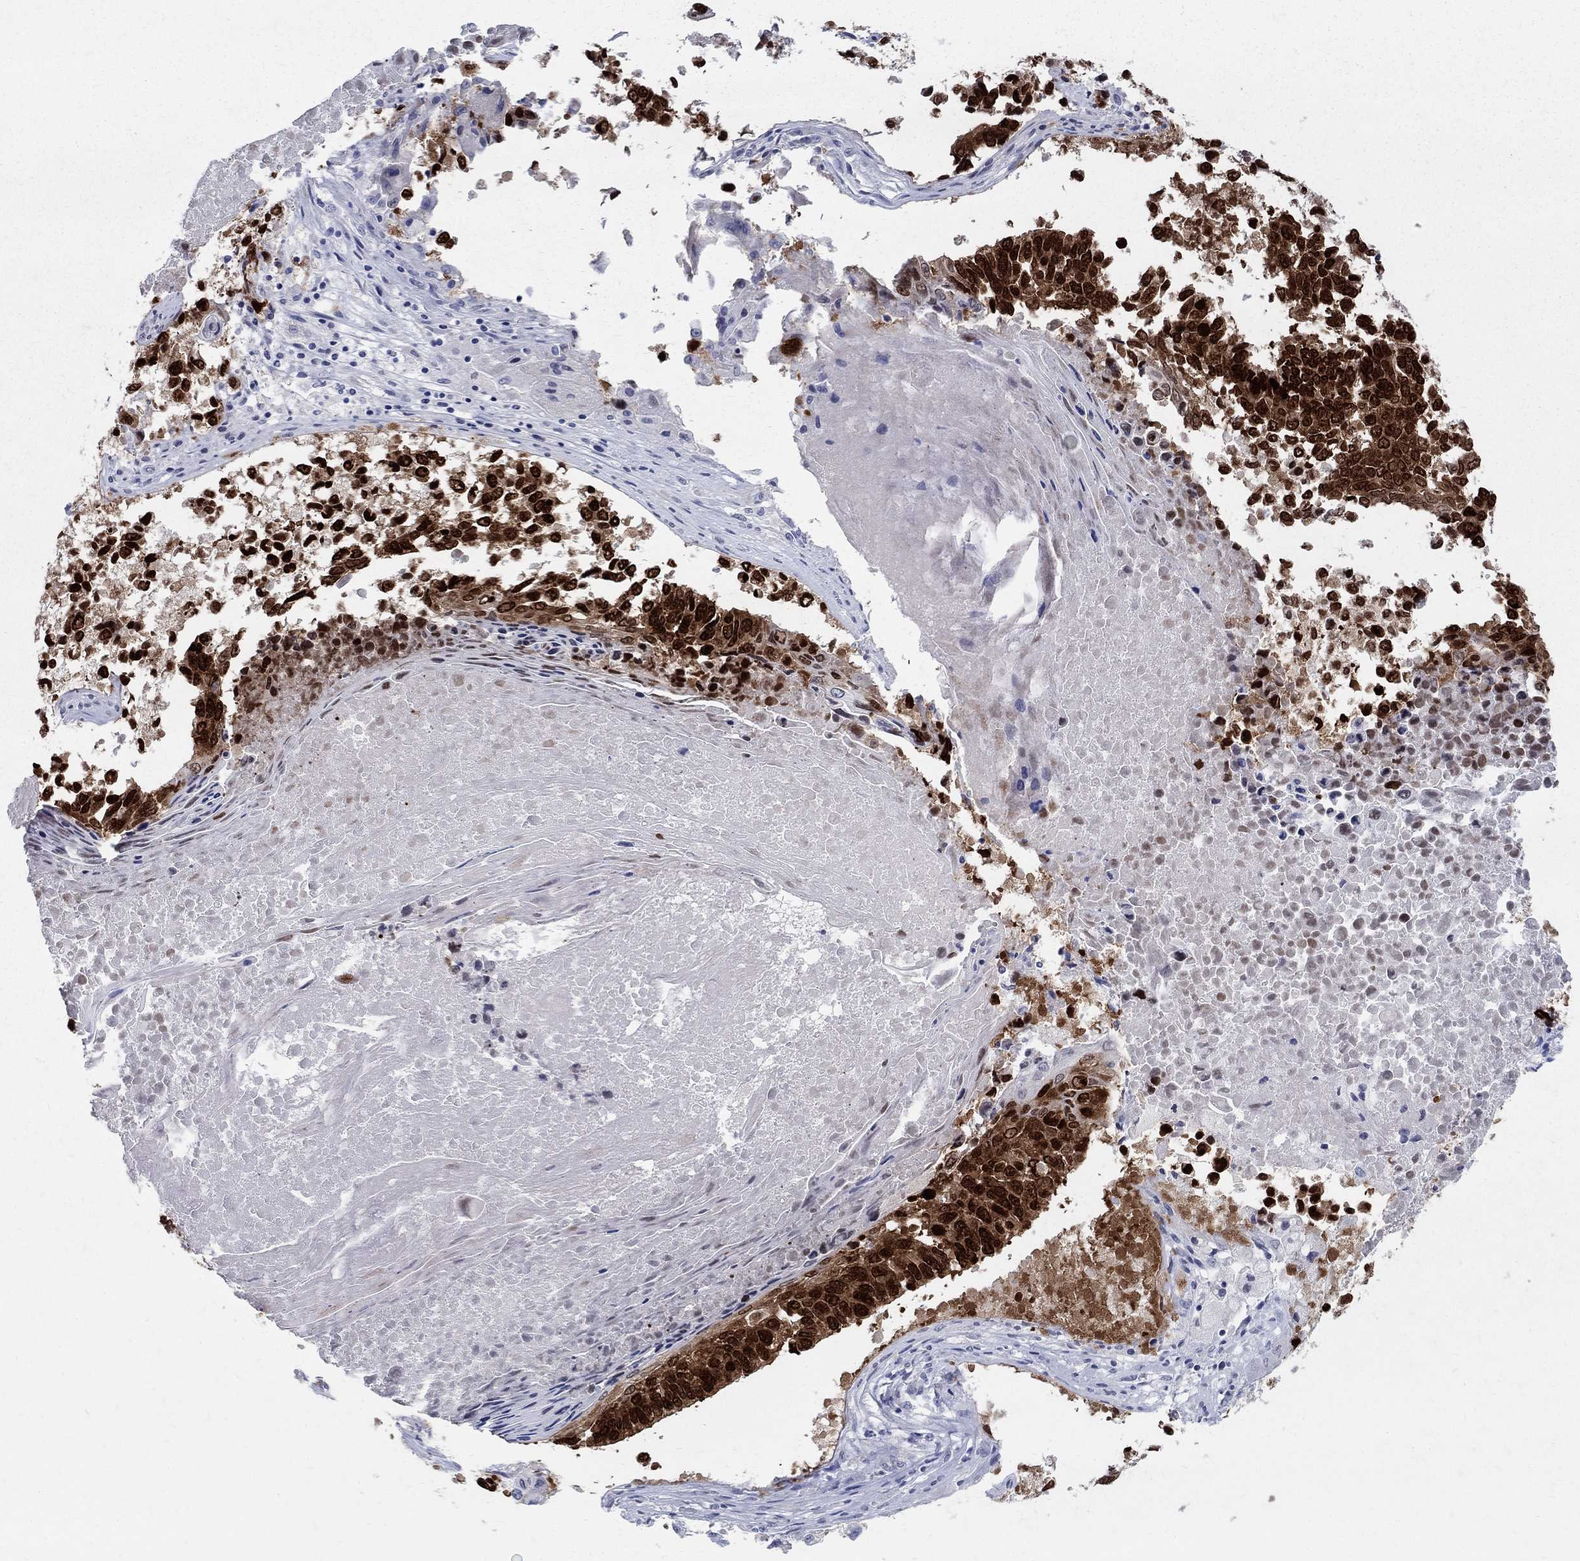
{"staining": {"intensity": "strong", "quantity": ">75%", "location": "nuclear"}, "tissue": "lung cancer", "cell_type": "Tumor cells", "image_type": "cancer", "snomed": [{"axis": "morphology", "description": "Squamous cell carcinoma, NOS"}, {"axis": "topography", "description": "Lung"}], "caption": "DAB (3,3'-diaminobenzidine) immunohistochemical staining of human lung cancer displays strong nuclear protein staining in approximately >75% of tumor cells. (DAB IHC, brown staining for protein, blue staining for nuclei).", "gene": "SOX2", "patient": {"sex": "male", "age": 73}}